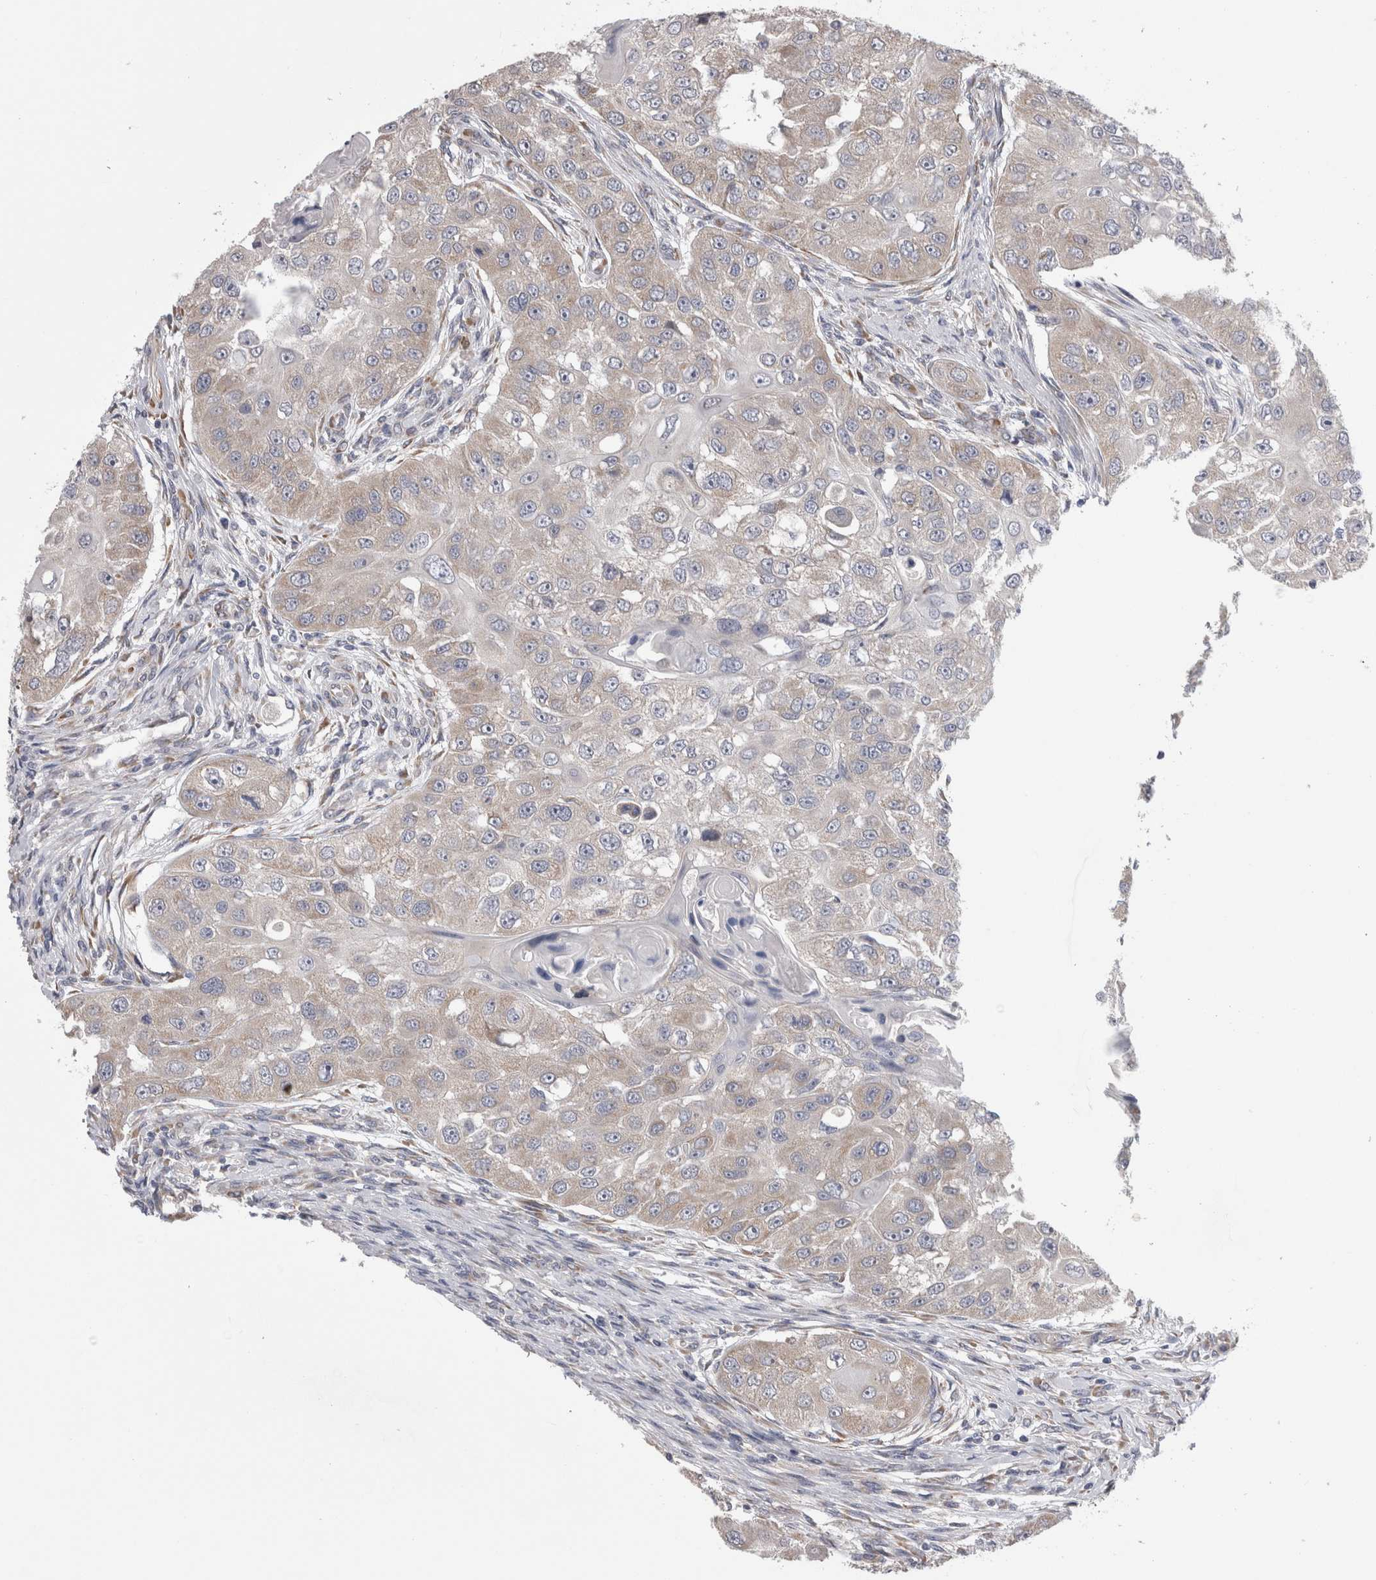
{"staining": {"intensity": "weak", "quantity": "<25%", "location": "cytoplasmic/membranous"}, "tissue": "head and neck cancer", "cell_type": "Tumor cells", "image_type": "cancer", "snomed": [{"axis": "morphology", "description": "Normal tissue, NOS"}, {"axis": "morphology", "description": "Squamous cell carcinoma, NOS"}, {"axis": "topography", "description": "Skeletal muscle"}, {"axis": "topography", "description": "Head-Neck"}], "caption": "A high-resolution image shows immunohistochemistry staining of head and neck cancer, which shows no significant expression in tumor cells.", "gene": "ARHGAP29", "patient": {"sex": "male", "age": 51}}